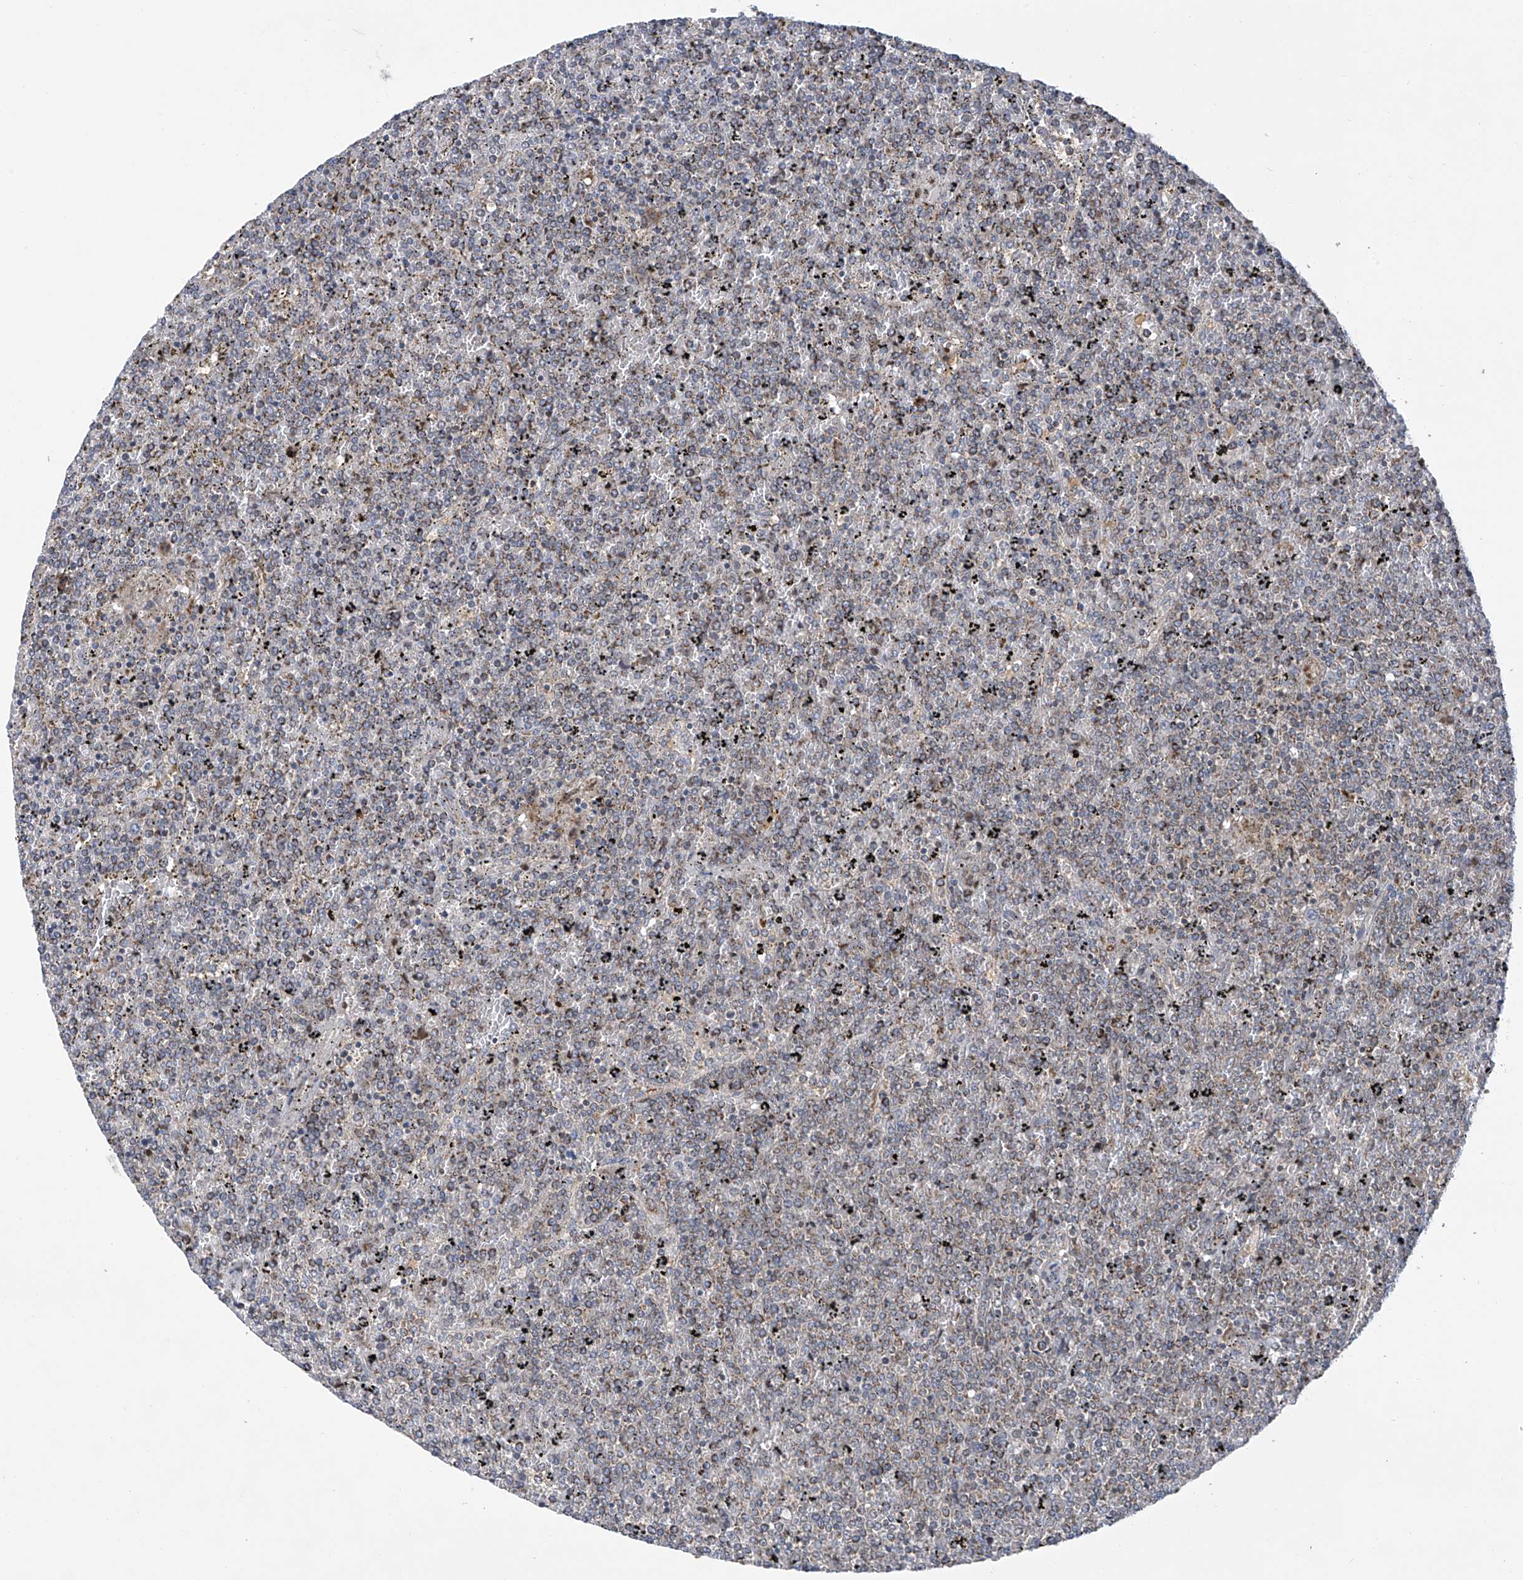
{"staining": {"intensity": "weak", "quantity": "25%-75%", "location": "cytoplasmic/membranous"}, "tissue": "lymphoma", "cell_type": "Tumor cells", "image_type": "cancer", "snomed": [{"axis": "morphology", "description": "Malignant lymphoma, non-Hodgkin's type, Low grade"}, {"axis": "topography", "description": "Spleen"}], "caption": "High-magnification brightfield microscopy of lymphoma stained with DAB (brown) and counterstained with hematoxylin (blue). tumor cells exhibit weak cytoplasmic/membranous expression is present in approximately25%-75% of cells.", "gene": "SLCO4A1", "patient": {"sex": "female", "age": 19}}